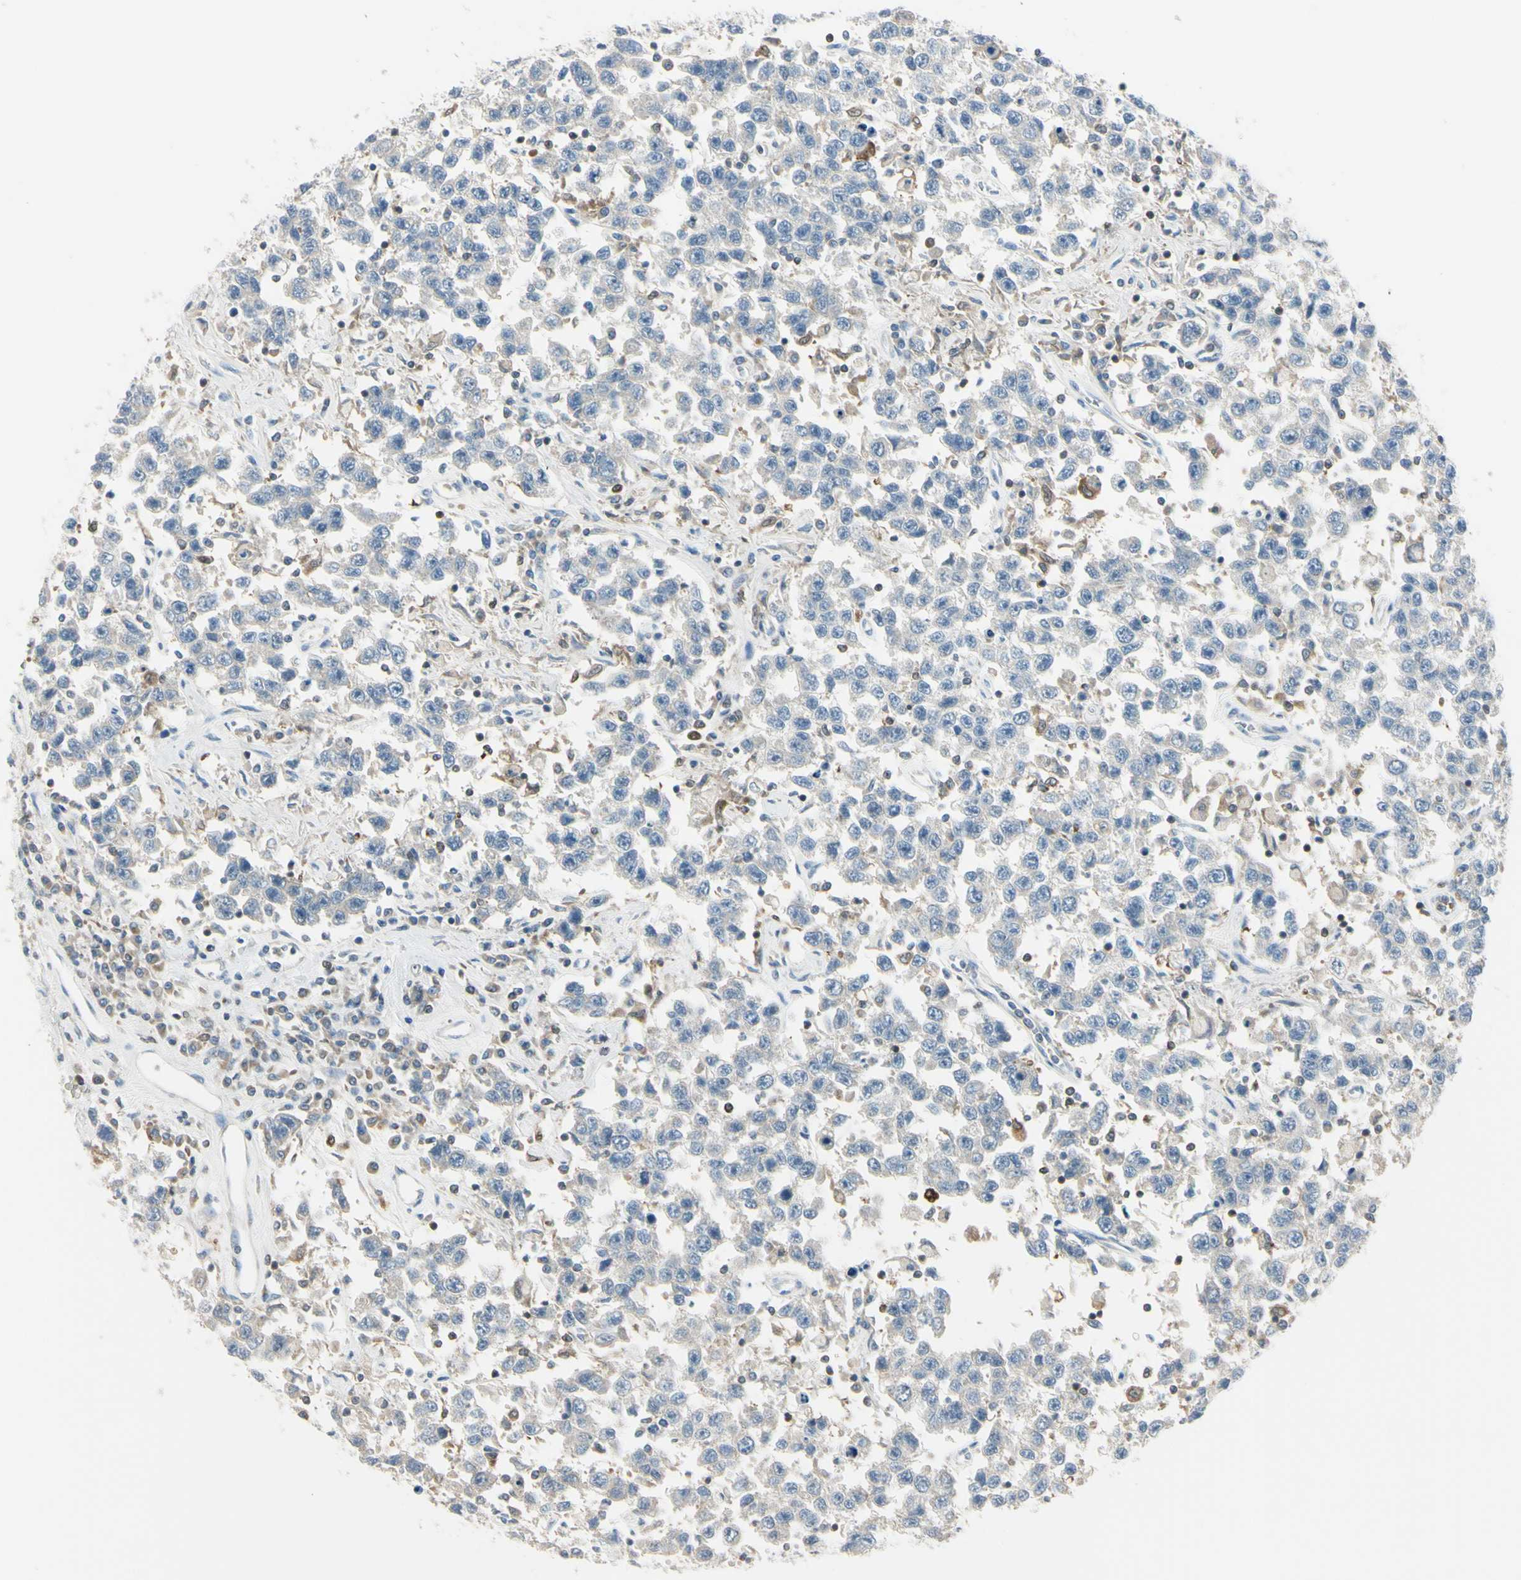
{"staining": {"intensity": "weak", "quantity": ">75%", "location": "cytoplasmic/membranous"}, "tissue": "testis cancer", "cell_type": "Tumor cells", "image_type": "cancer", "snomed": [{"axis": "morphology", "description": "Seminoma, NOS"}, {"axis": "topography", "description": "Testis"}], "caption": "Testis seminoma tissue exhibits weak cytoplasmic/membranous staining in approximately >75% of tumor cells (IHC, brightfield microscopy, high magnification).", "gene": "CYRIB", "patient": {"sex": "male", "age": 41}}